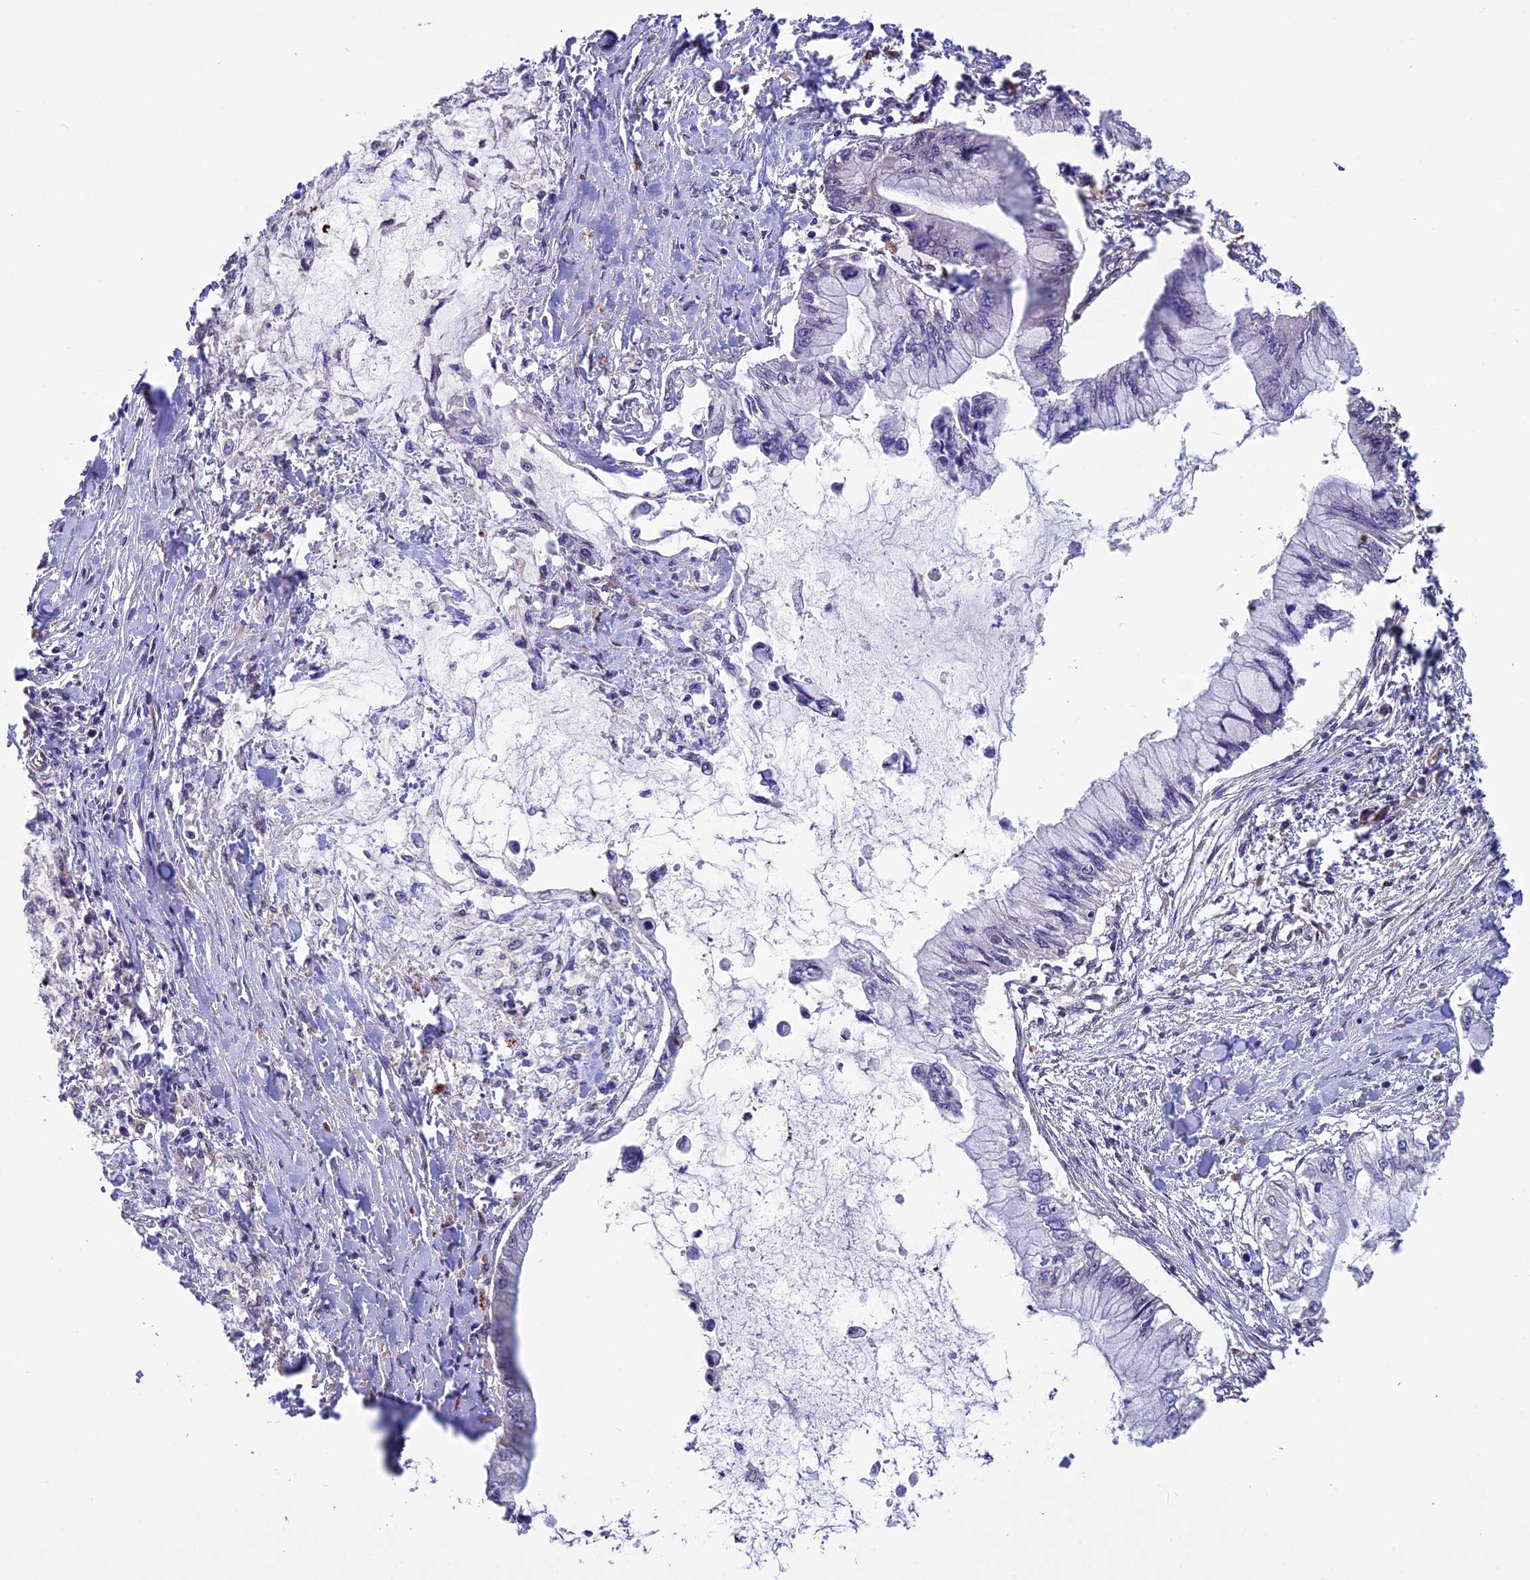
{"staining": {"intensity": "negative", "quantity": "none", "location": "none"}, "tissue": "pancreatic cancer", "cell_type": "Tumor cells", "image_type": "cancer", "snomed": [{"axis": "morphology", "description": "Adenocarcinoma, NOS"}, {"axis": "topography", "description": "Pancreas"}], "caption": "Immunohistochemistry of human pancreatic adenocarcinoma shows no expression in tumor cells. (IHC, brightfield microscopy, high magnification).", "gene": "C3orf70", "patient": {"sex": "male", "age": 48}}